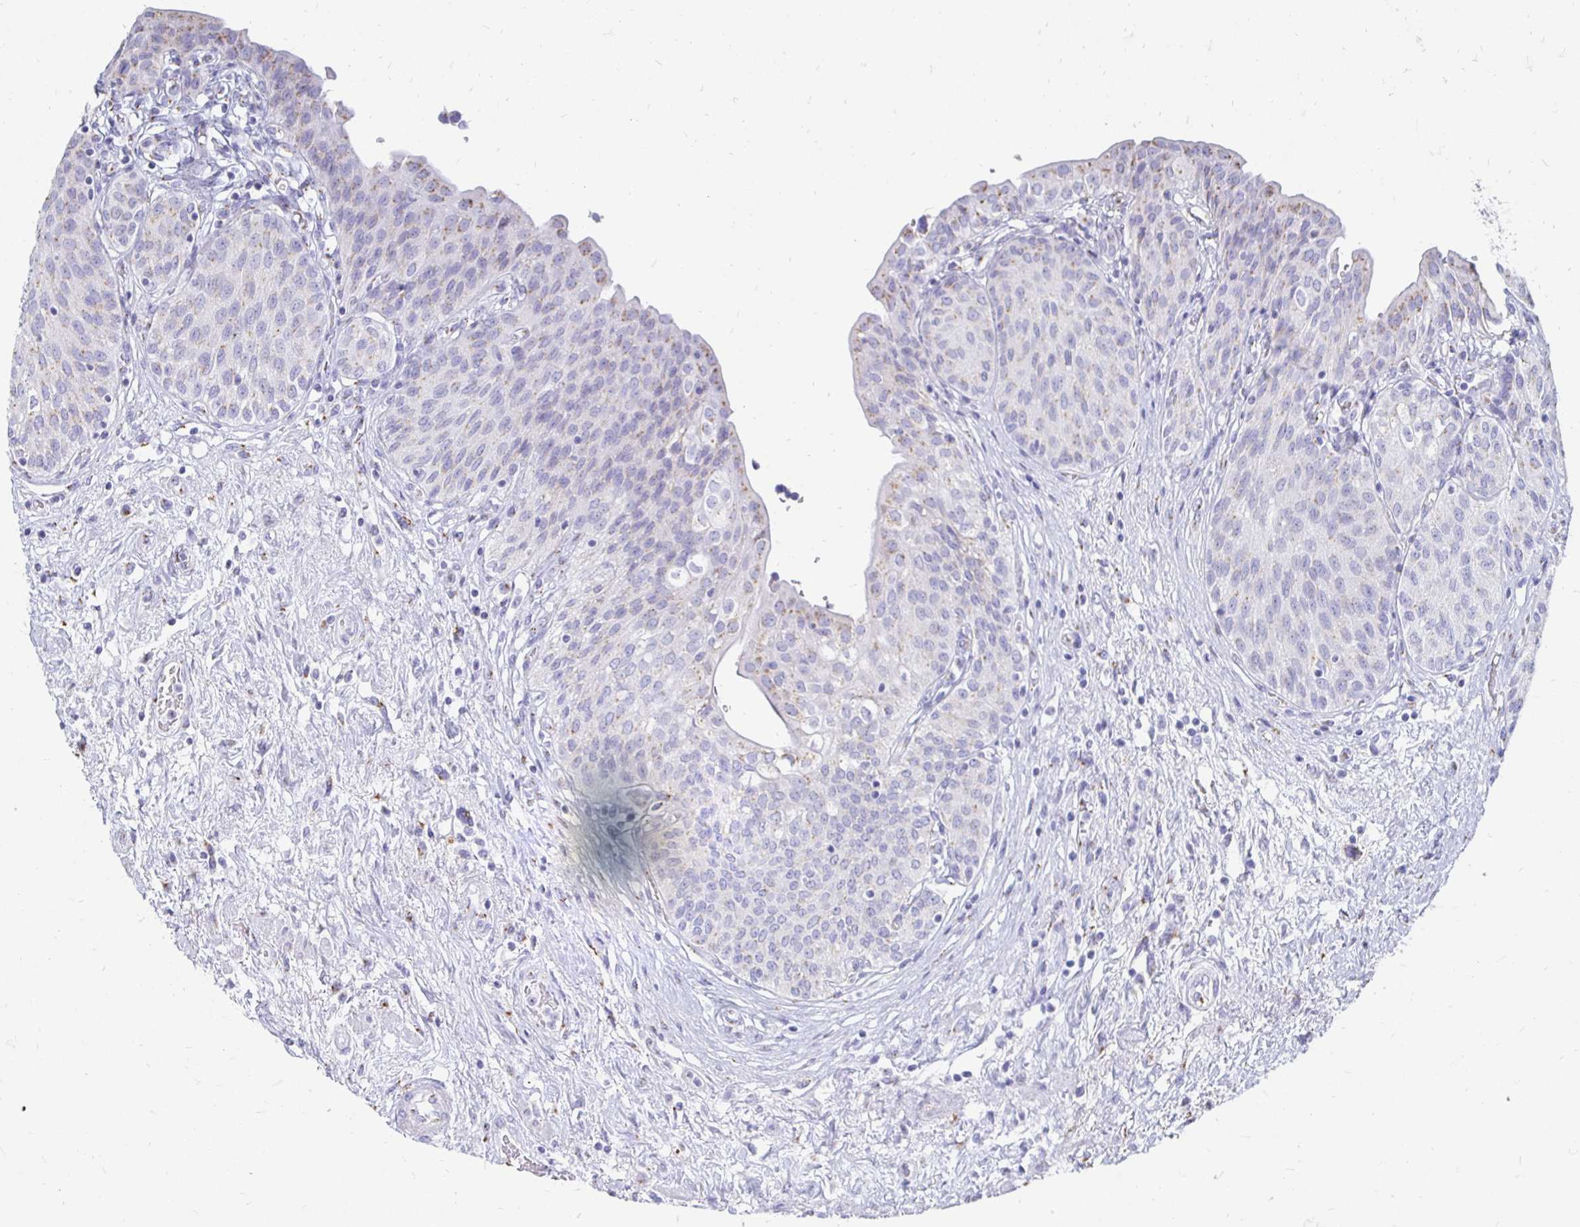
{"staining": {"intensity": "weak", "quantity": "25%-75%", "location": "cytoplasmic/membranous"}, "tissue": "urinary bladder", "cell_type": "Urothelial cells", "image_type": "normal", "snomed": [{"axis": "morphology", "description": "Normal tissue, NOS"}, {"axis": "topography", "description": "Urinary bladder"}], "caption": "A low amount of weak cytoplasmic/membranous expression is appreciated in about 25%-75% of urothelial cells in unremarkable urinary bladder. The staining was performed using DAB (3,3'-diaminobenzidine), with brown indicating positive protein expression. Nuclei are stained blue with hematoxylin.", "gene": "PAGE4", "patient": {"sex": "male", "age": 68}}